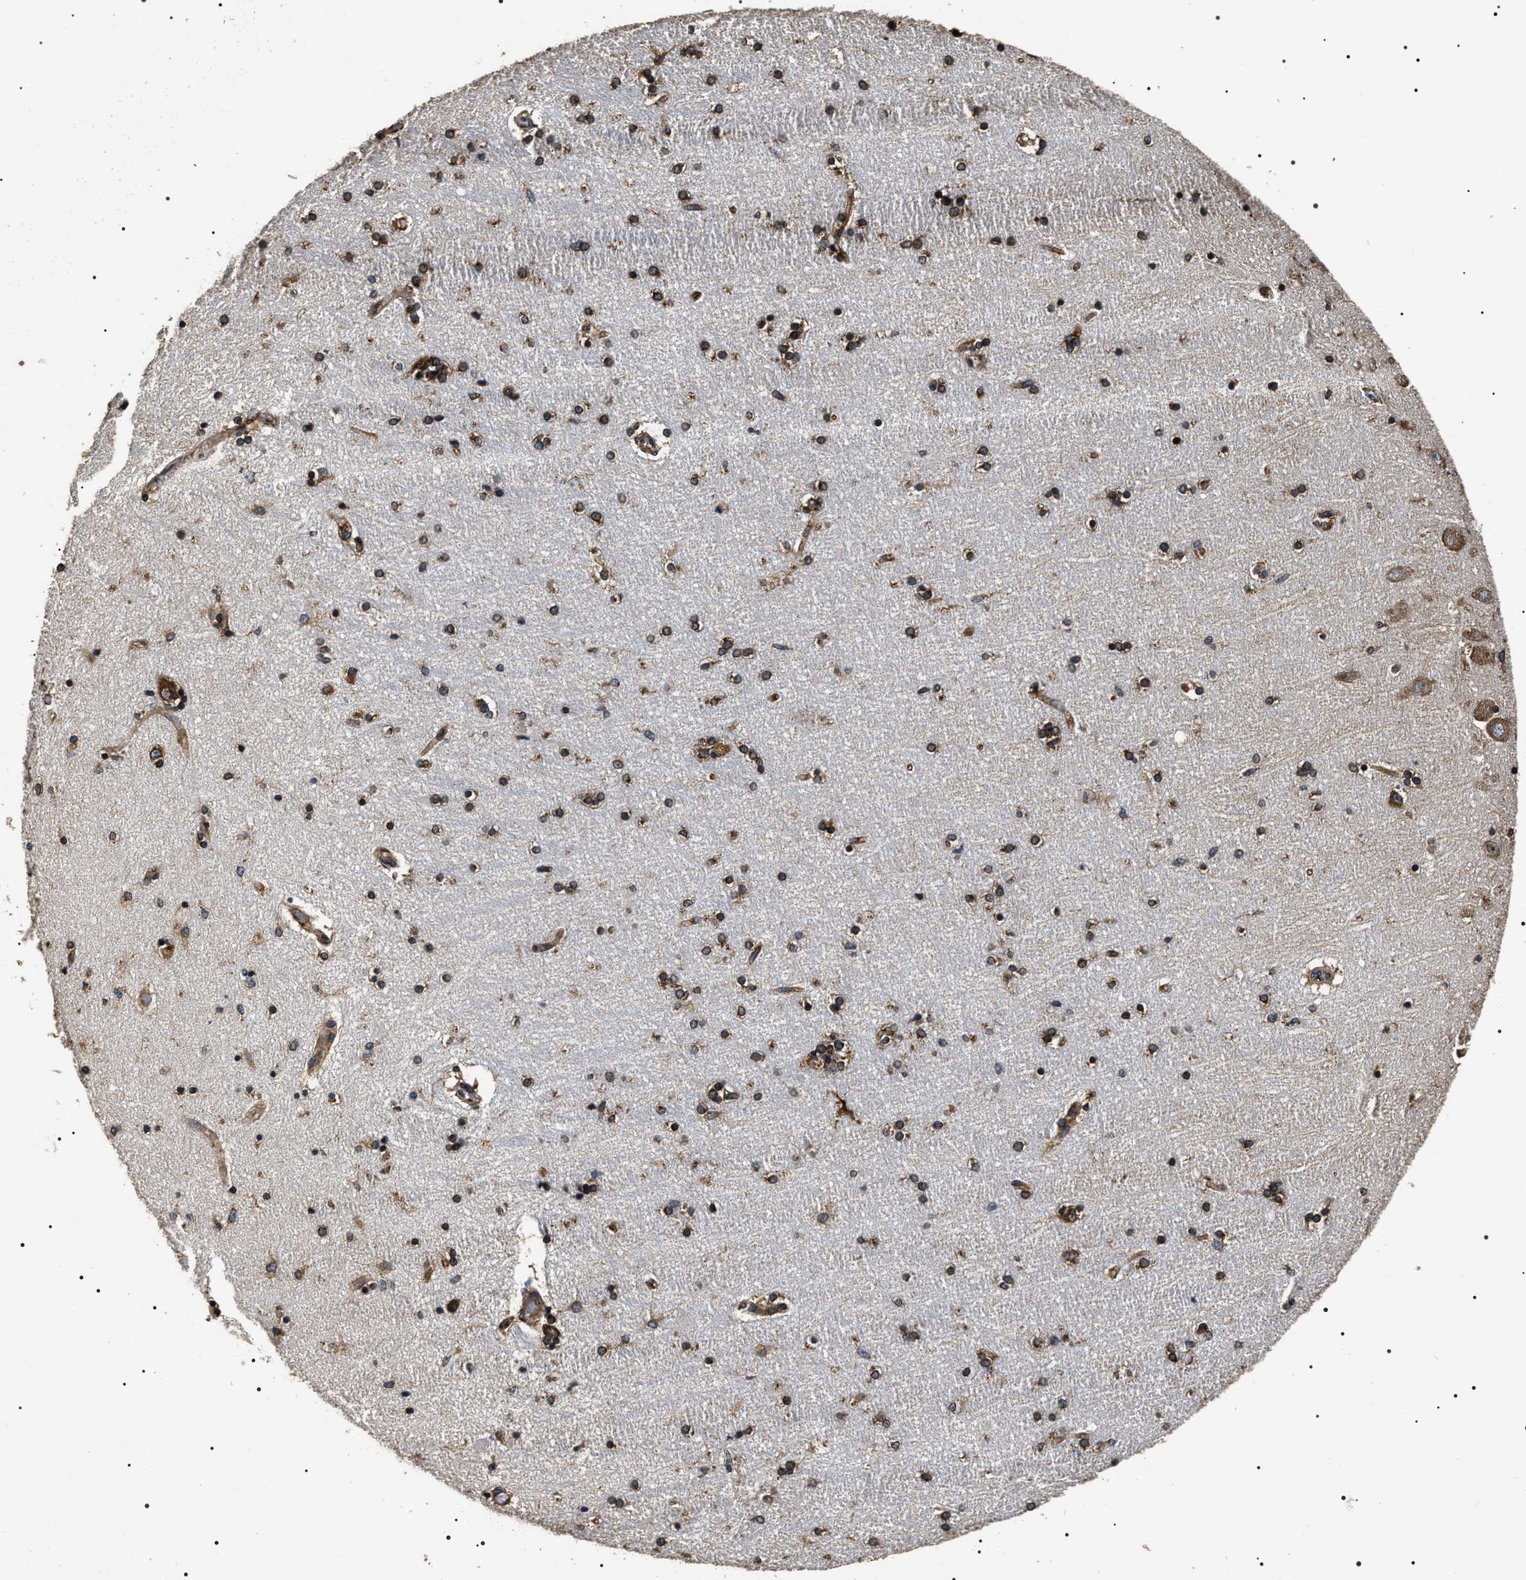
{"staining": {"intensity": "strong", "quantity": ">75%", "location": "cytoplasmic/membranous"}, "tissue": "hippocampus", "cell_type": "Glial cells", "image_type": "normal", "snomed": [{"axis": "morphology", "description": "Normal tissue, NOS"}, {"axis": "topography", "description": "Hippocampus"}], "caption": "The histopathology image reveals immunohistochemical staining of unremarkable hippocampus. There is strong cytoplasmic/membranous positivity is seen in about >75% of glial cells. The staining was performed using DAB (3,3'-diaminobenzidine), with brown indicating positive protein expression. Nuclei are stained blue with hematoxylin.", "gene": "KTN1", "patient": {"sex": "female", "age": 54}}